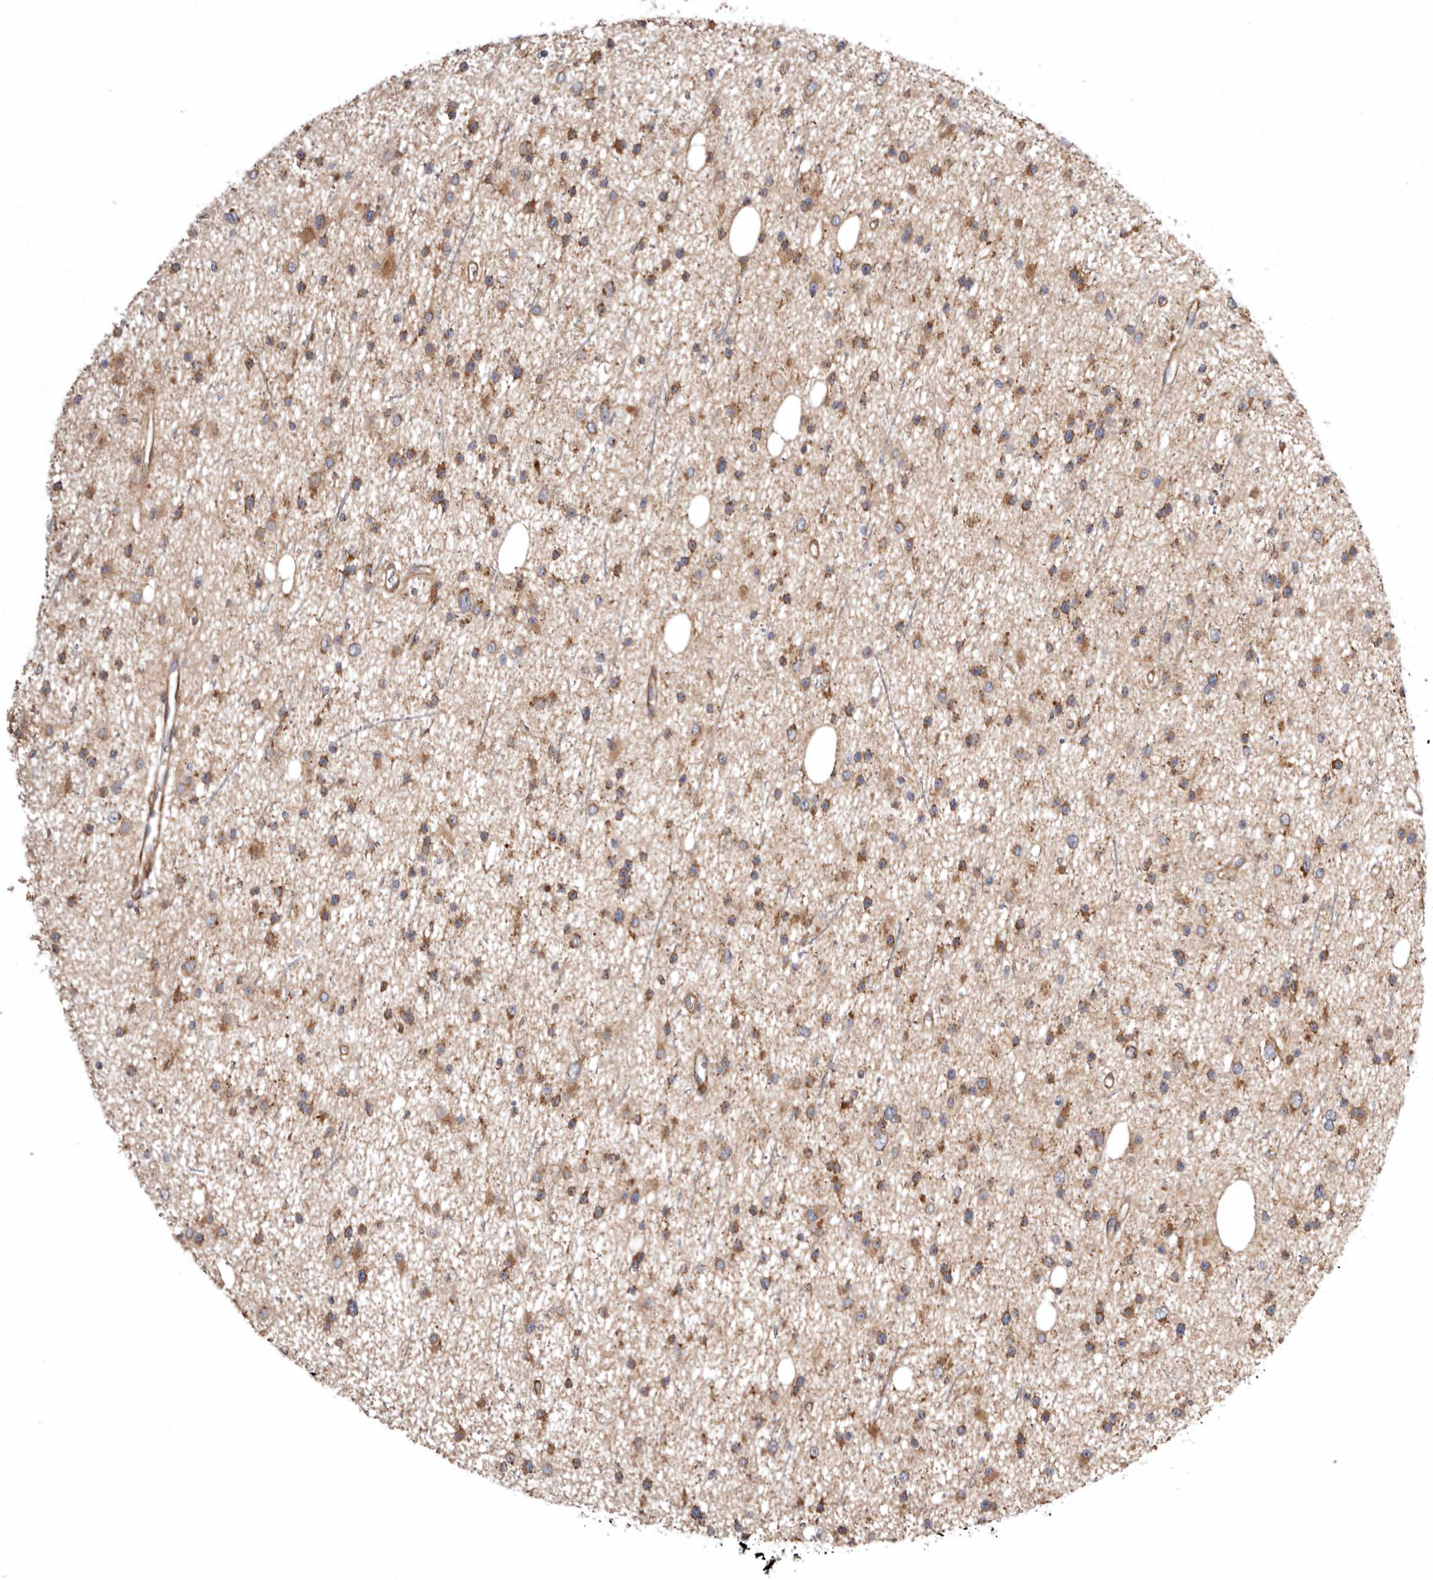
{"staining": {"intensity": "moderate", "quantity": "25%-75%", "location": "cytoplasmic/membranous"}, "tissue": "glioma", "cell_type": "Tumor cells", "image_type": "cancer", "snomed": [{"axis": "morphology", "description": "Glioma, malignant, Low grade"}, {"axis": "topography", "description": "Cerebral cortex"}], "caption": "Immunohistochemistry (IHC) (DAB) staining of human malignant low-grade glioma exhibits moderate cytoplasmic/membranous protein staining in about 25%-75% of tumor cells. (DAB = brown stain, brightfield microscopy at high magnification).", "gene": "PROKR1", "patient": {"sex": "female", "age": 39}}